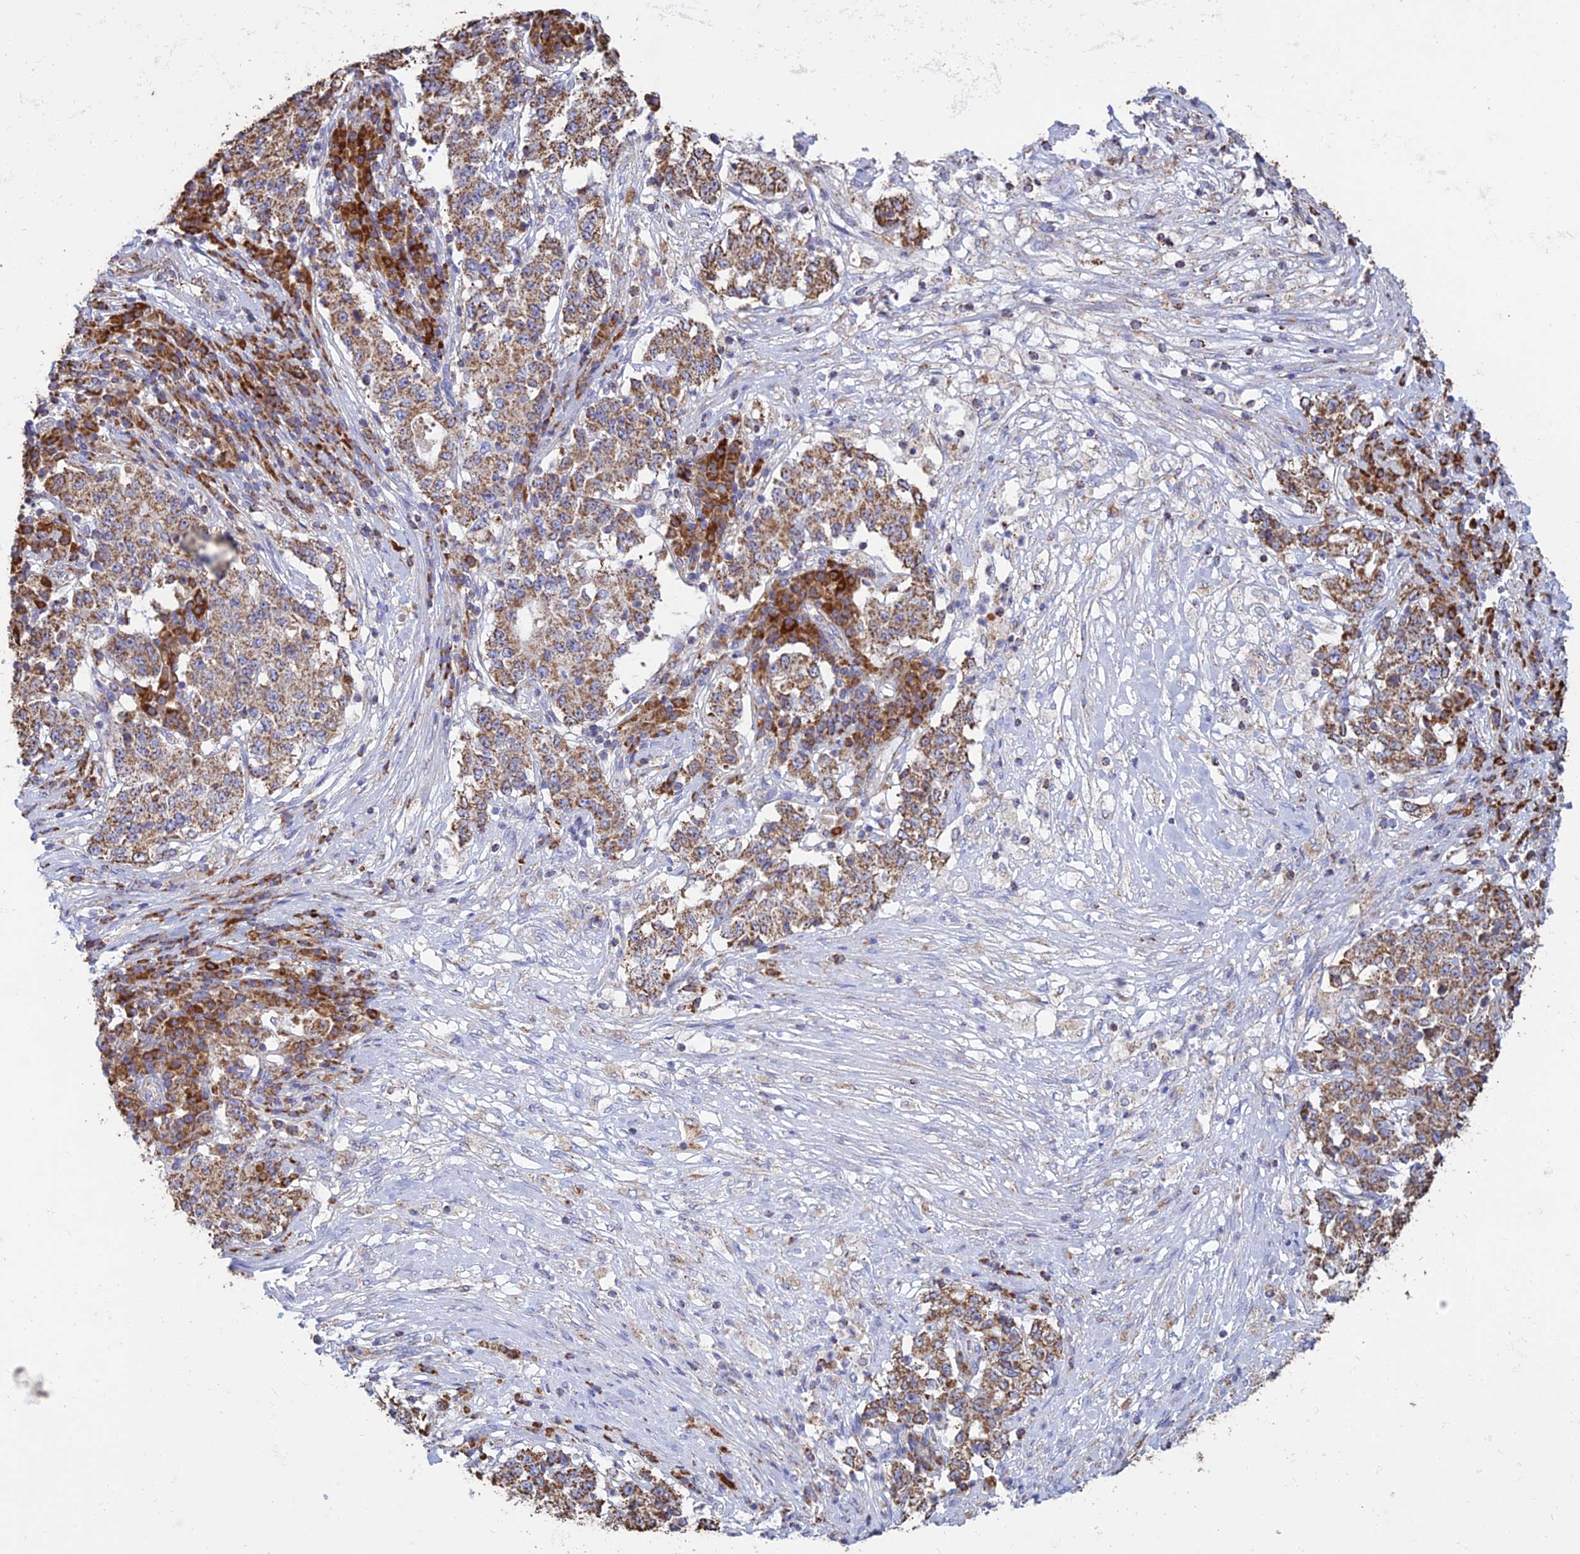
{"staining": {"intensity": "moderate", "quantity": ">75%", "location": "cytoplasmic/membranous"}, "tissue": "stomach cancer", "cell_type": "Tumor cells", "image_type": "cancer", "snomed": [{"axis": "morphology", "description": "Adenocarcinoma, NOS"}, {"axis": "topography", "description": "Stomach"}], "caption": "A histopathology image showing moderate cytoplasmic/membranous positivity in approximately >75% of tumor cells in adenocarcinoma (stomach), as visualized by brown immunohistochemical staining.", "gene": "OR2W3", "patient": {"sex": "male", "age": 59}}